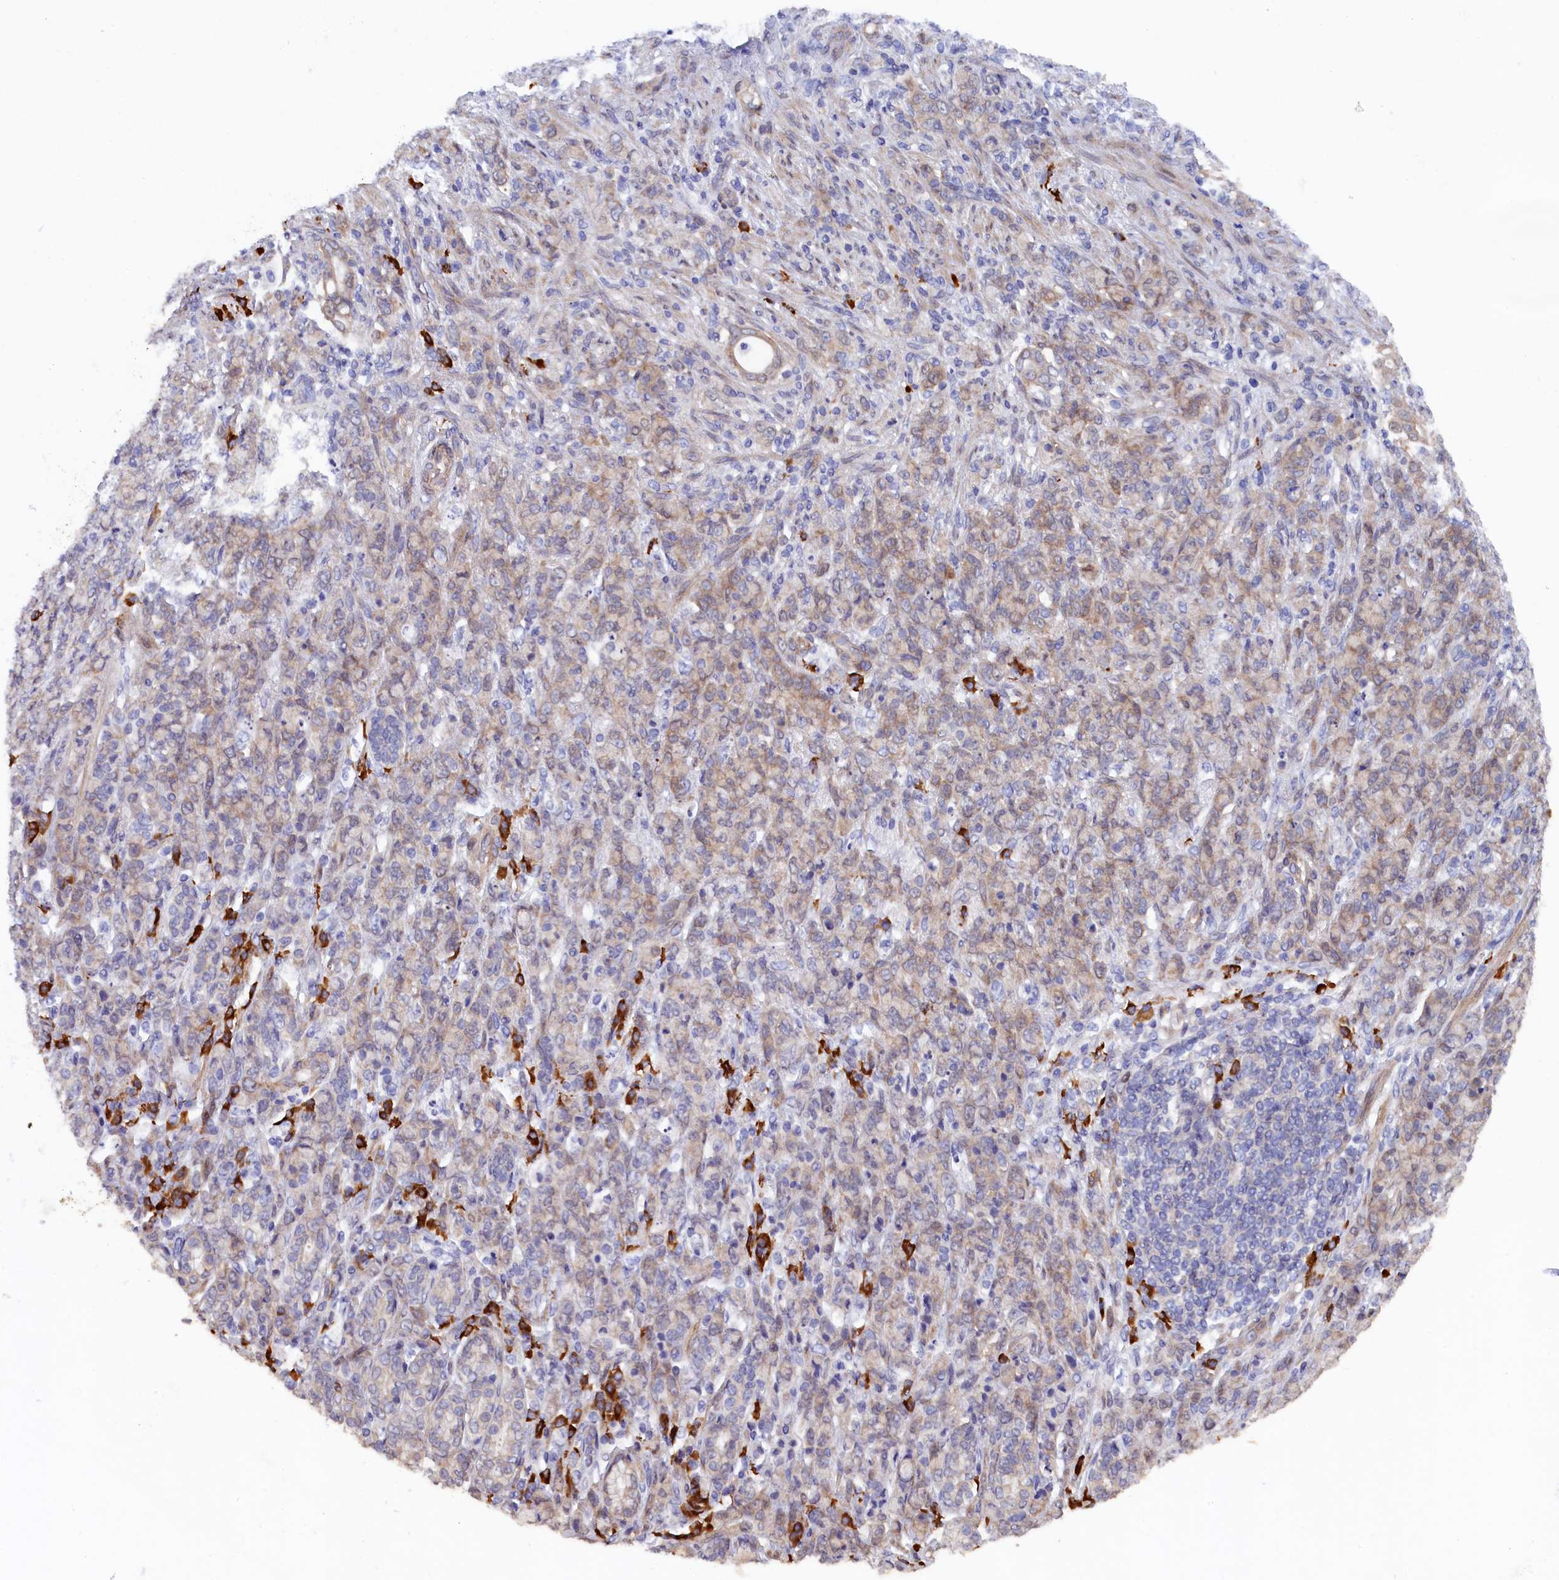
{"staining": {"intensity": "weak", "quantity": "<25%", "location": "cytoplasmic/membranous"}, "tissue": "stomach cancer", "cell_type": "Tumor cells", "image_type": "cancer", "snomed": [{"axis": "morphology", "description": "Adenocarcinoma, NOS"}, {"axis": "topography", "description": "Stomach"}], "caption": "This is a image of IHC staining of stomach cancer, which shows no staining in tumor cells.", "gene": "JPT2", "patient": {"sex": "female", "age": 79}}